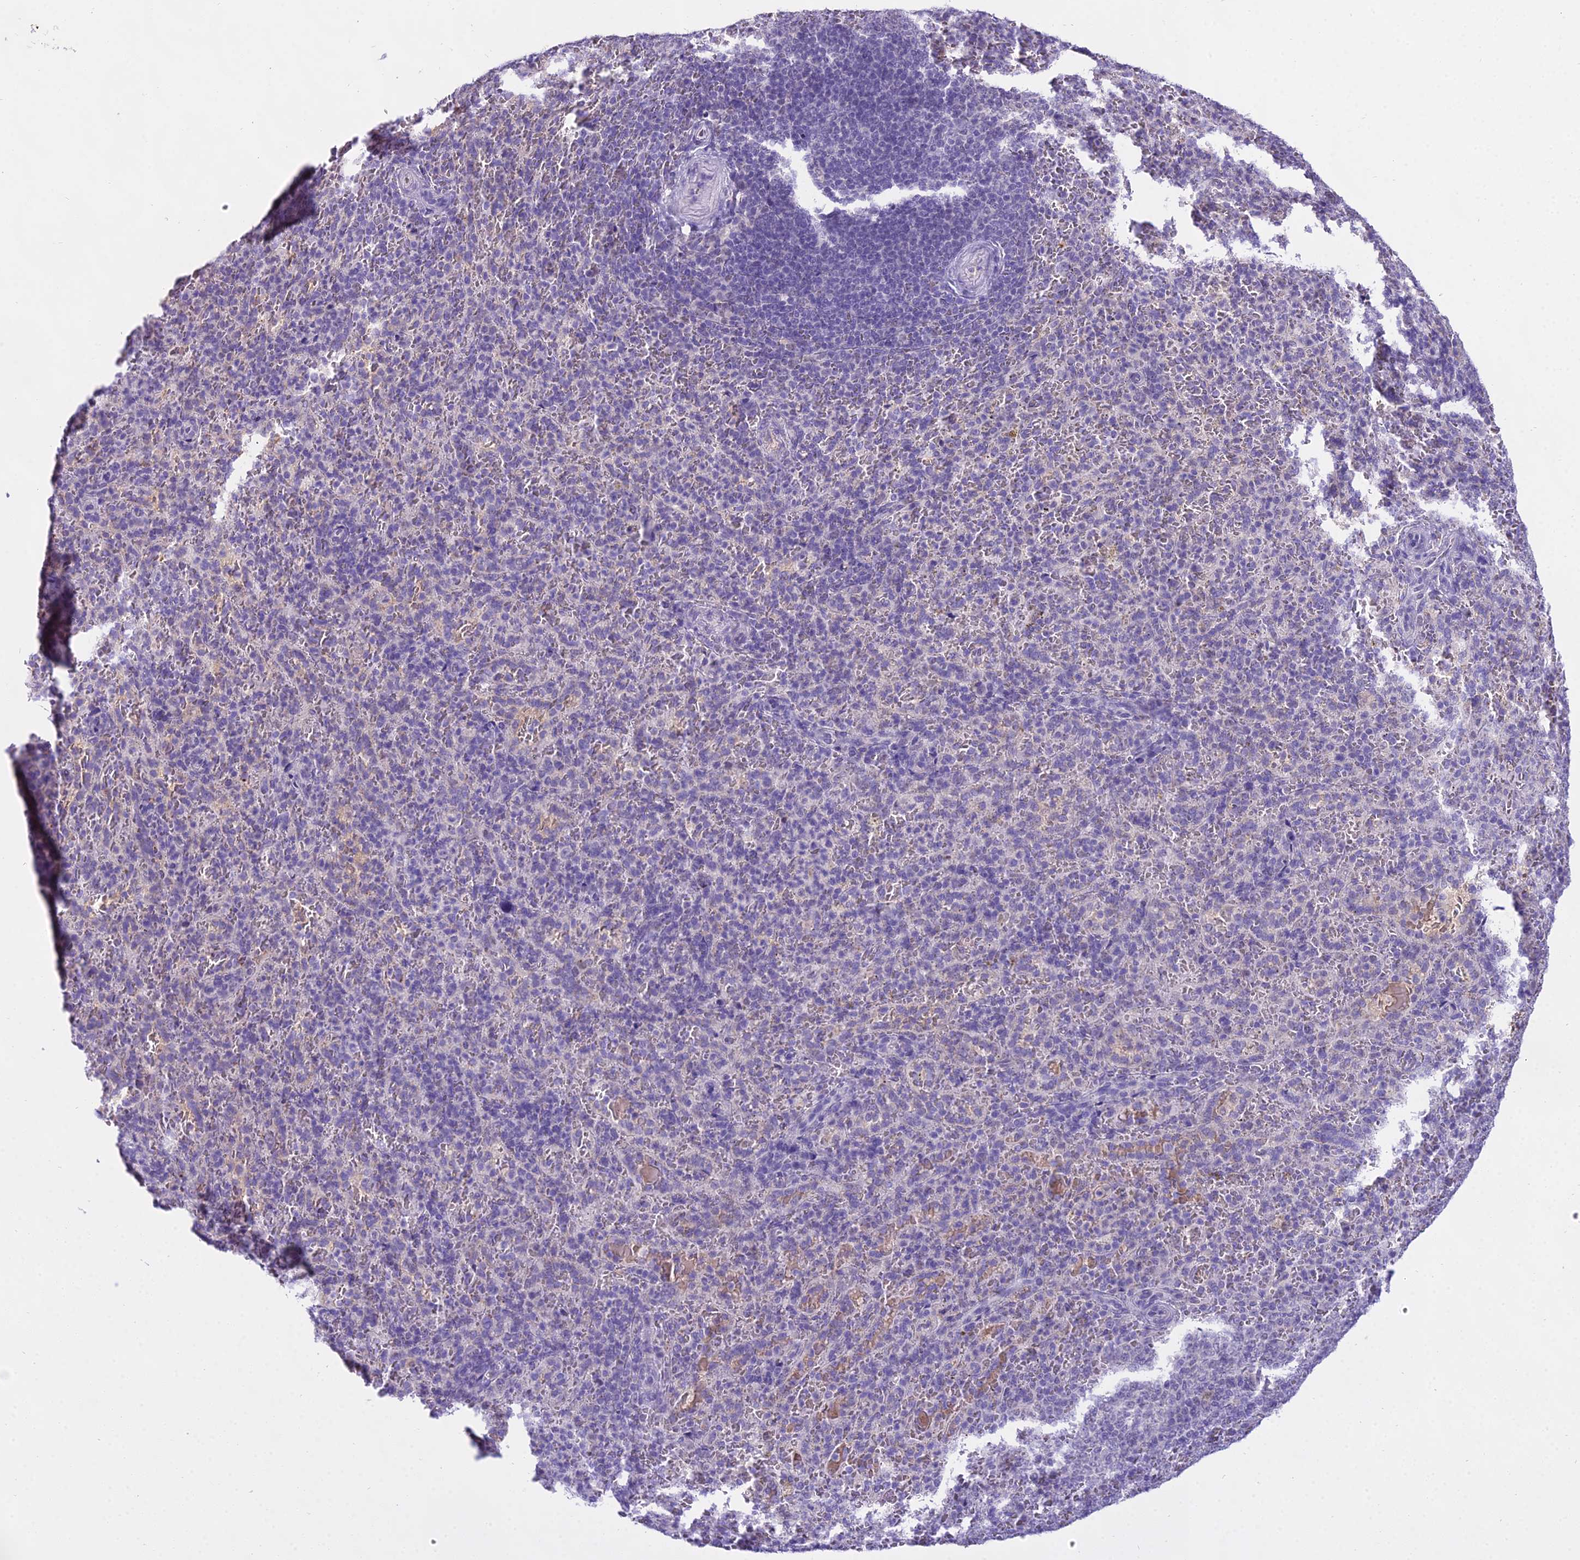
{"staining": {"intensity": "negative", "quantity": "none", "location": "none"}, "tissue": "spleen", "cell_type": "Cells in red pulp", "image_type": "normal", "snomed": [{"axis": "morphology", "description": "Normal tissue, NOS"}, {"axis": "topography", "description": "Spleen"}], "caption": "Immunohistochemical staining of unremarkable human spleen displays no significant positivity in cells in red pulp.", "gene": "MAT2A", "patient": {"sex": "female", "age": 21}}